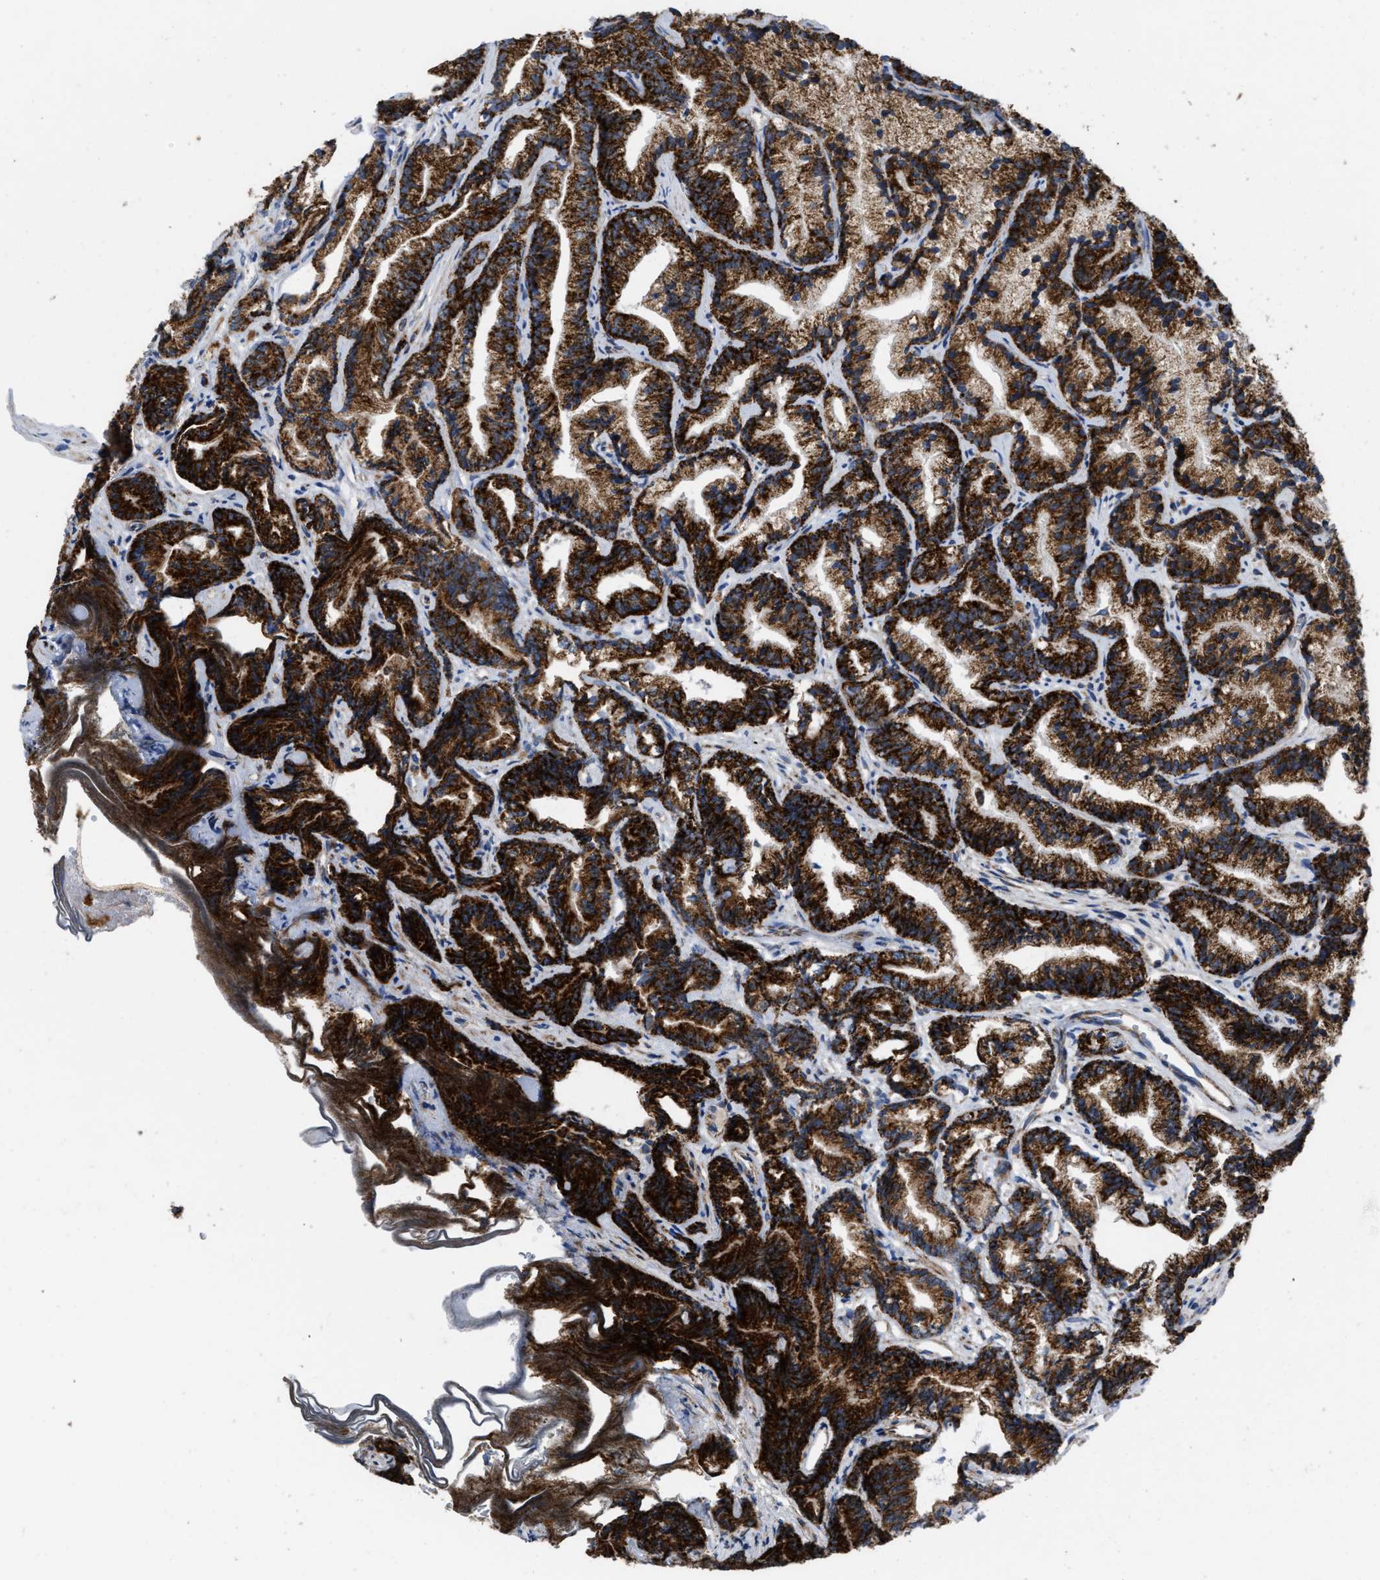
{"staining": {"intensity": "strong", "quantity": ">75%", "location": "cytoplasmic/membranous"}, "tissue": "prostate cancer", "cell_type": "Tumor cells", "image_type": "cancer", "snomed": [{"axis": "morphology", "description": "Adenocarcinoma, Low grade"}, {"axis": "topography", "description": "Prostate"}], "caption": "Brown immunohistochemical staining in prostate cancer displays strong cytoplasmic/membranous positivity in approximately >75% of tumor cells. (Brightfield microscopy of DAB IHC at high magnification).", "gene": "AKAP1", "patient": {"sex": "male", "age": 89}}